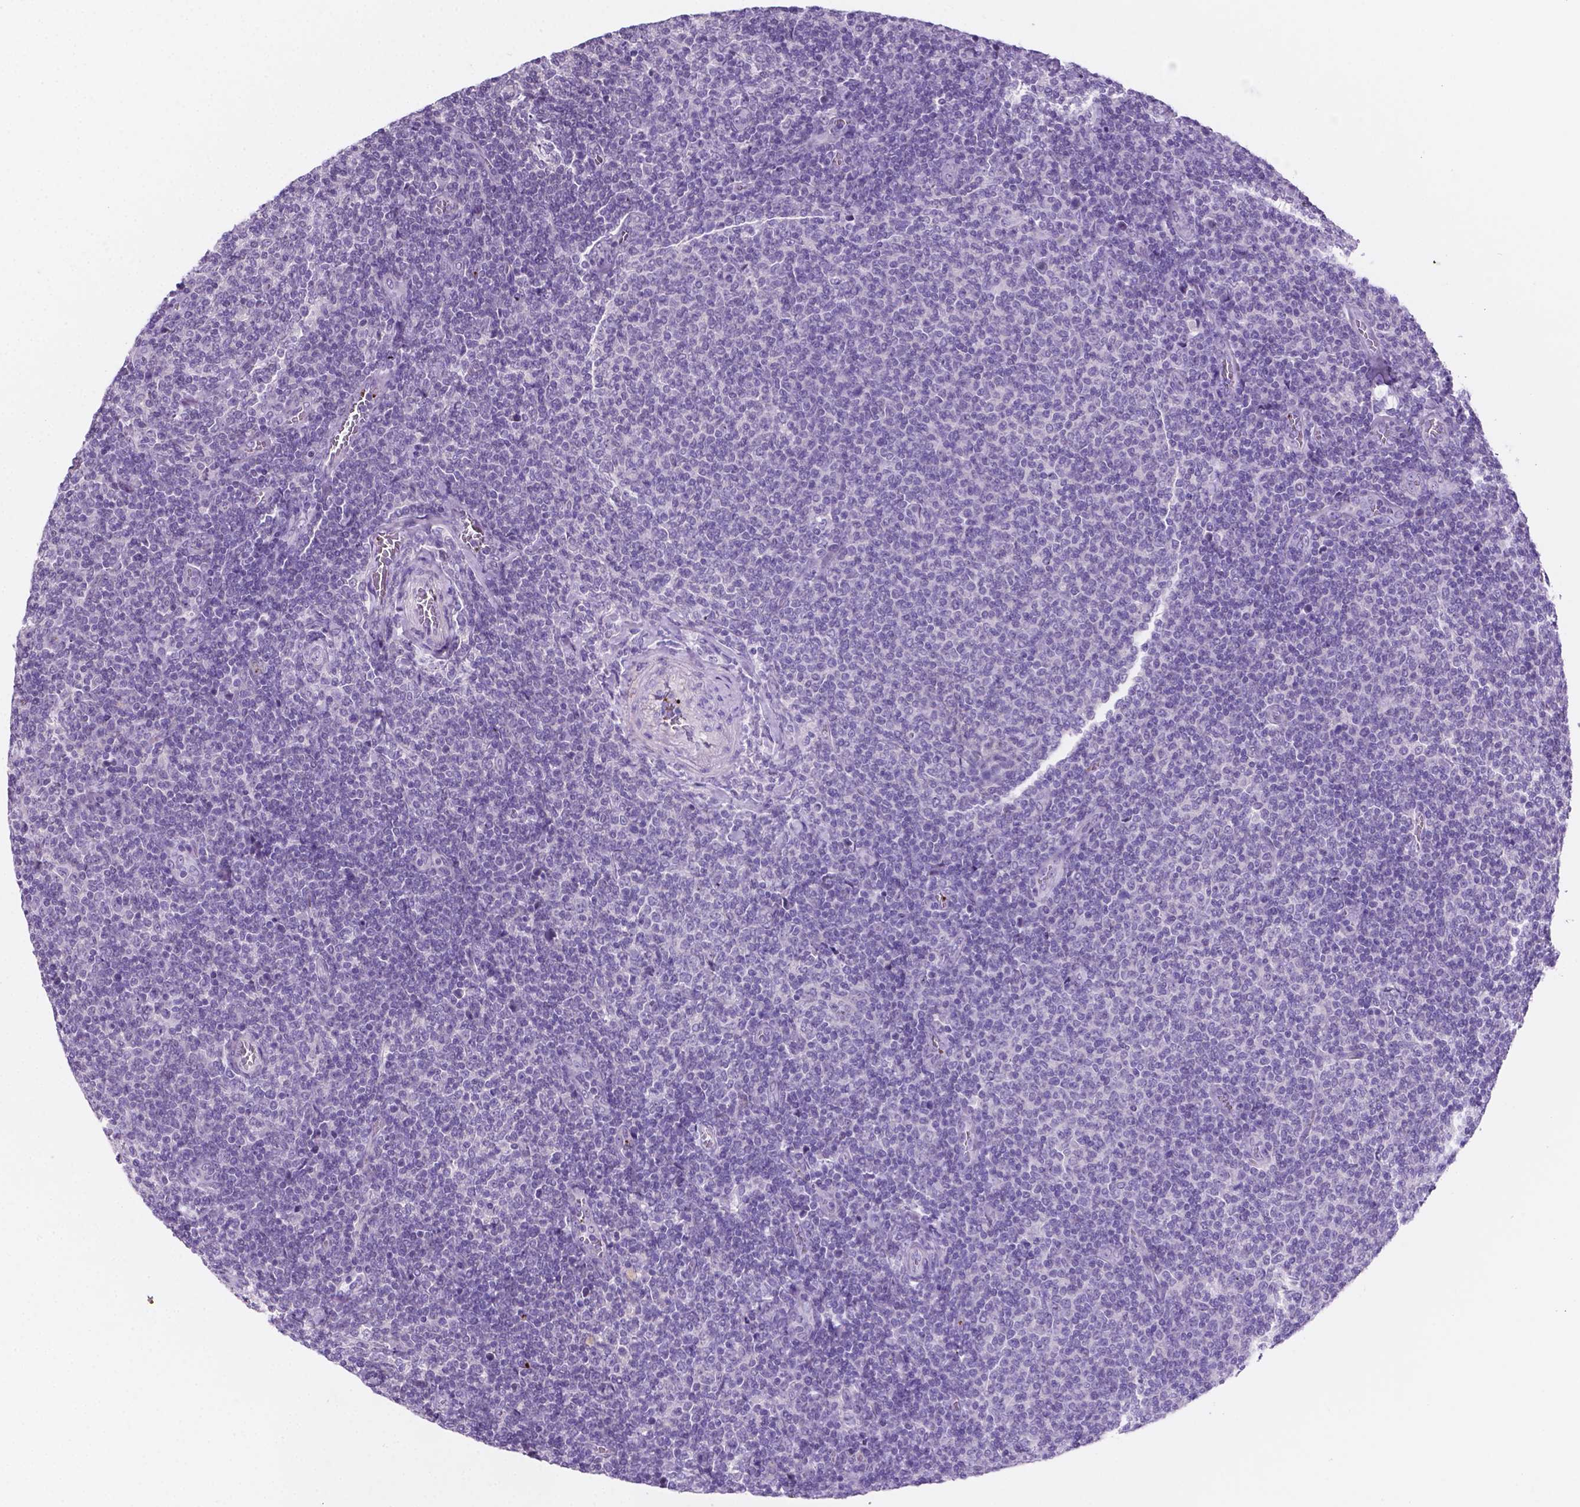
{"staining": {"intensity": "negative", "quantity": "none", "location": "none"}, "tissue": "lymphoma", "cell_type": "Tumor cells", "image_type": "cancer", "snomed": [{"axis": "morphology", "description": "Malignant lymphoma, non-Hodgkin's type, Low grade"}, {"axis": "topography", "description": "Lymph node"}], "caption": "Lymphoma stained for a protein using IHC reveals no positivity tumor cells.", "gene": "EBLN2", "patient": {"sex": "male", "age": 52}}